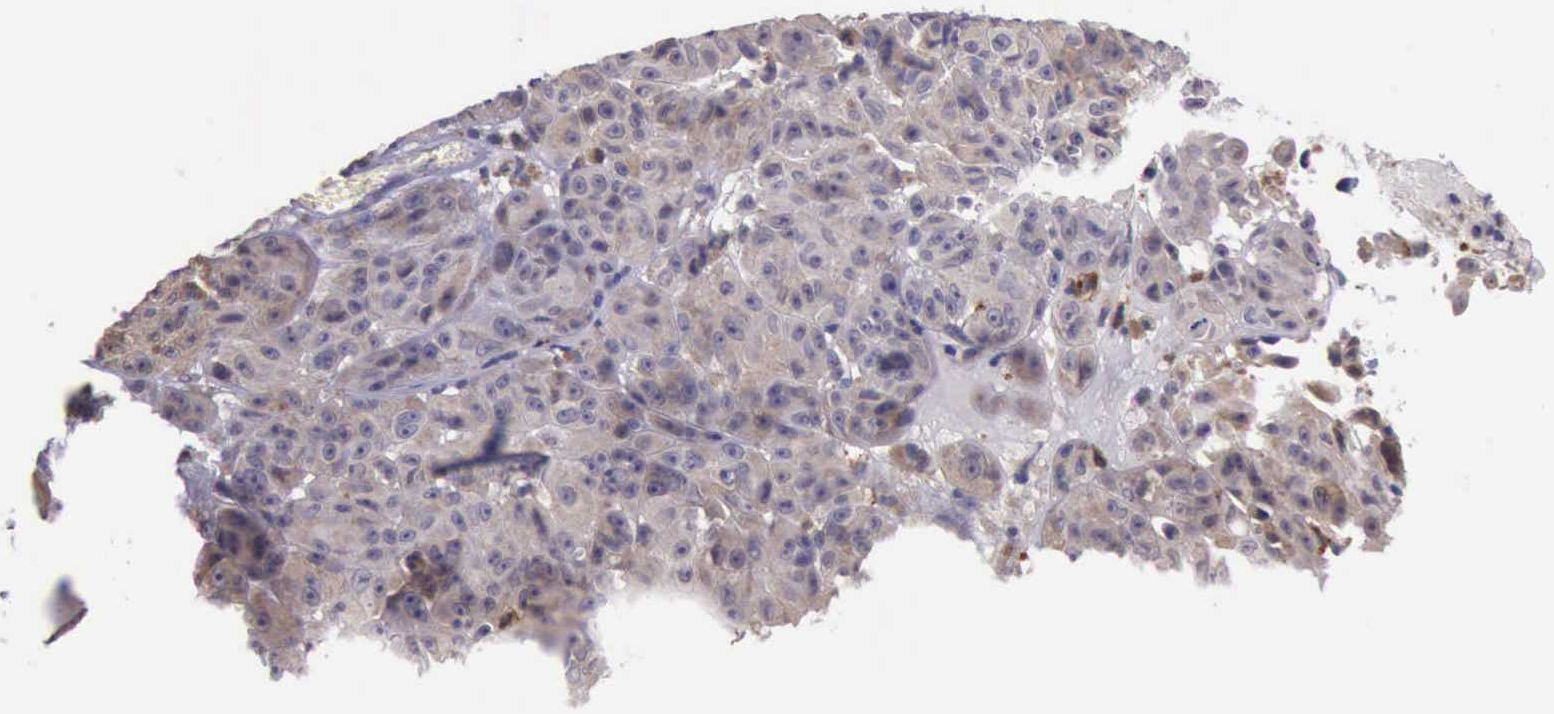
{"staining": {"intensity": "weak", "quantity": ">75%", "location": "cytoplasmic/membranous"}, "tissue": "melanoma", "cell_type": "Tumor cells", "image_type": "cancer", "snomed": [{"axis": "morphology", "description": "Malignant melanoma, NOS"}, {"axis": "topography", "description": "Skin"}], "caption": "Malignant melanoma stained with a brown dye demonstrates weak cytoplasmic/membranous positive positivity in approximately >75% of tumor cells.", "gene": "PLEK2", "patient": {"sex": "male", "age": 64}}